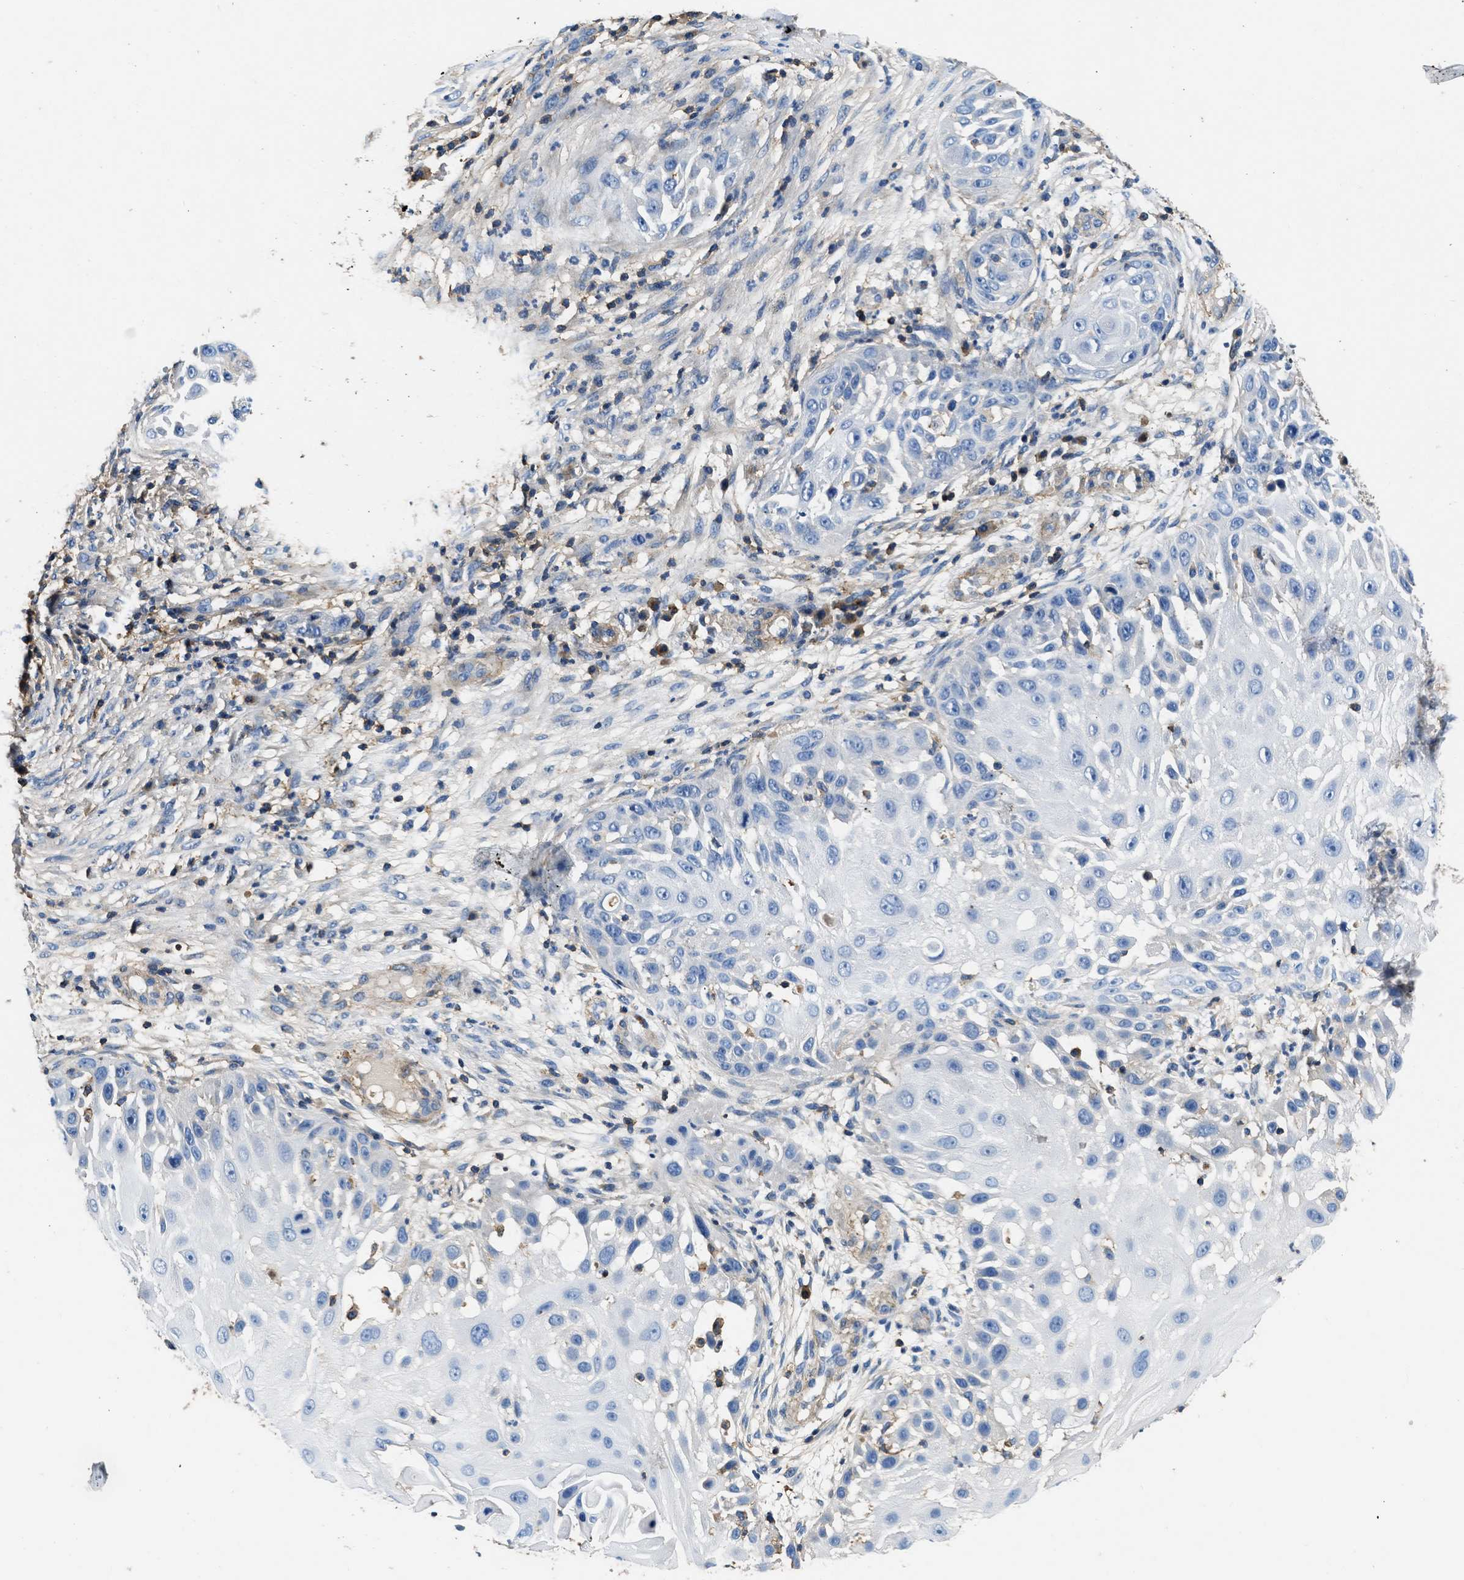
{"staining": {"intensity": "negative", "quantity": "none", "location": "none"}, "tissue": "skin cancer", "cell_type": "Tumor cells", "image_type": "cancer", "snomed": [{"axis": "morphology", "description": "Squamous cell carcinoma, NOS"}, {"axis": "topography", "description": "Skin"}], "caption": "The image reveals no staining of tumor cells in squamous cell carcinoma (skin).", "gene": "KCNQ4", "patient": {"sex": "female", "age": 44}}